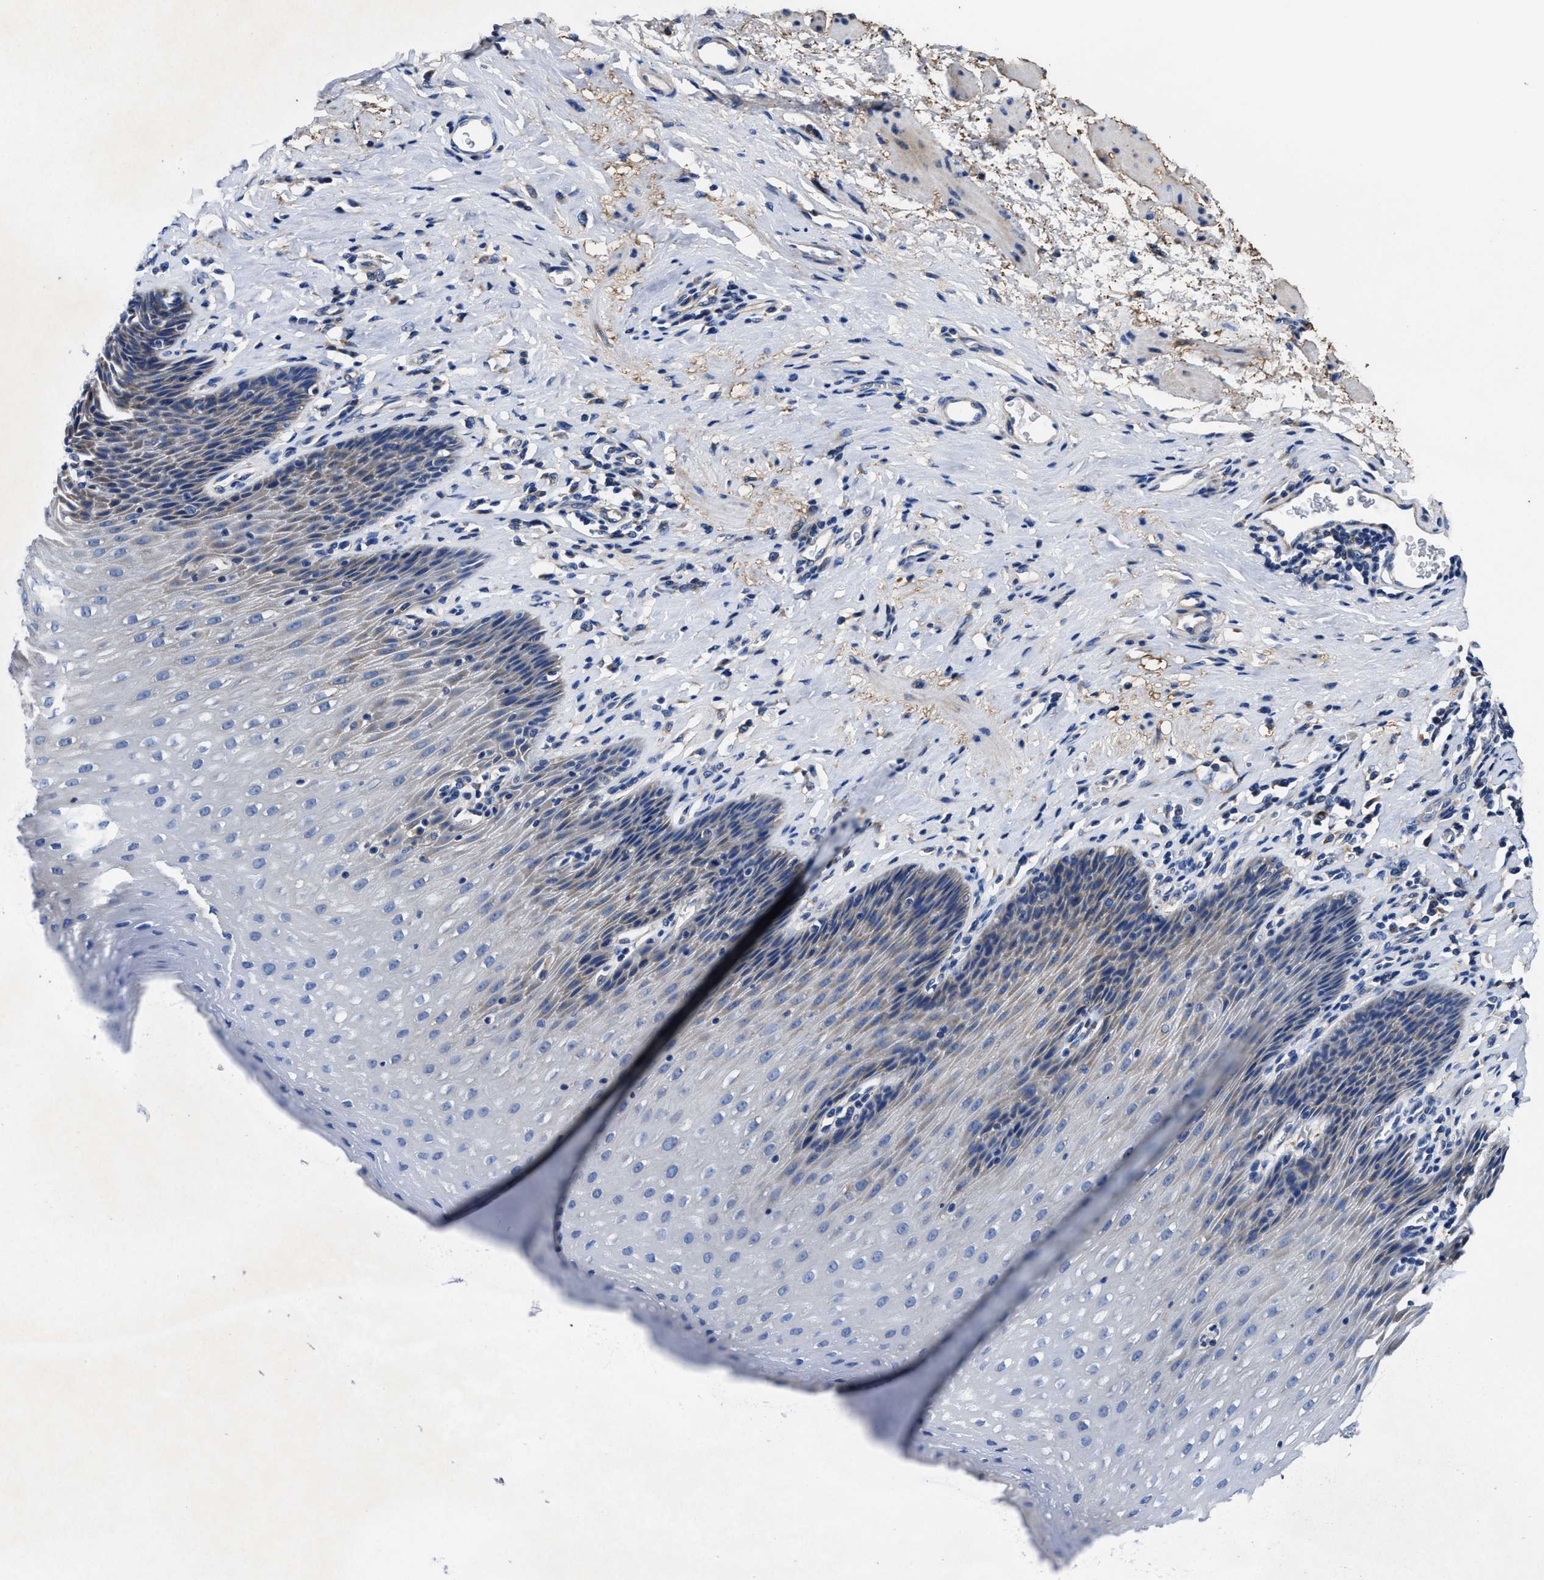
{"staining": {"intensity": "weak", "quantity": "<25%", "location": "cytoplasmic/membranous"}, "tissue": "esophagus", "cell_type": "Squamous epithelial cells", "image_type": "normal", "snomed": [{"axis": "morphology", "description": "Normal tissue, NOS"}, {"axis": "topography", "description": "Esophagus"}], "caption": "Immunohistochemistry of benign human esophagus demonstrates no expression in squamous epithelial cells.", "gene": "TMEM30A", "patient": {"sex": "female", "age": 61}}